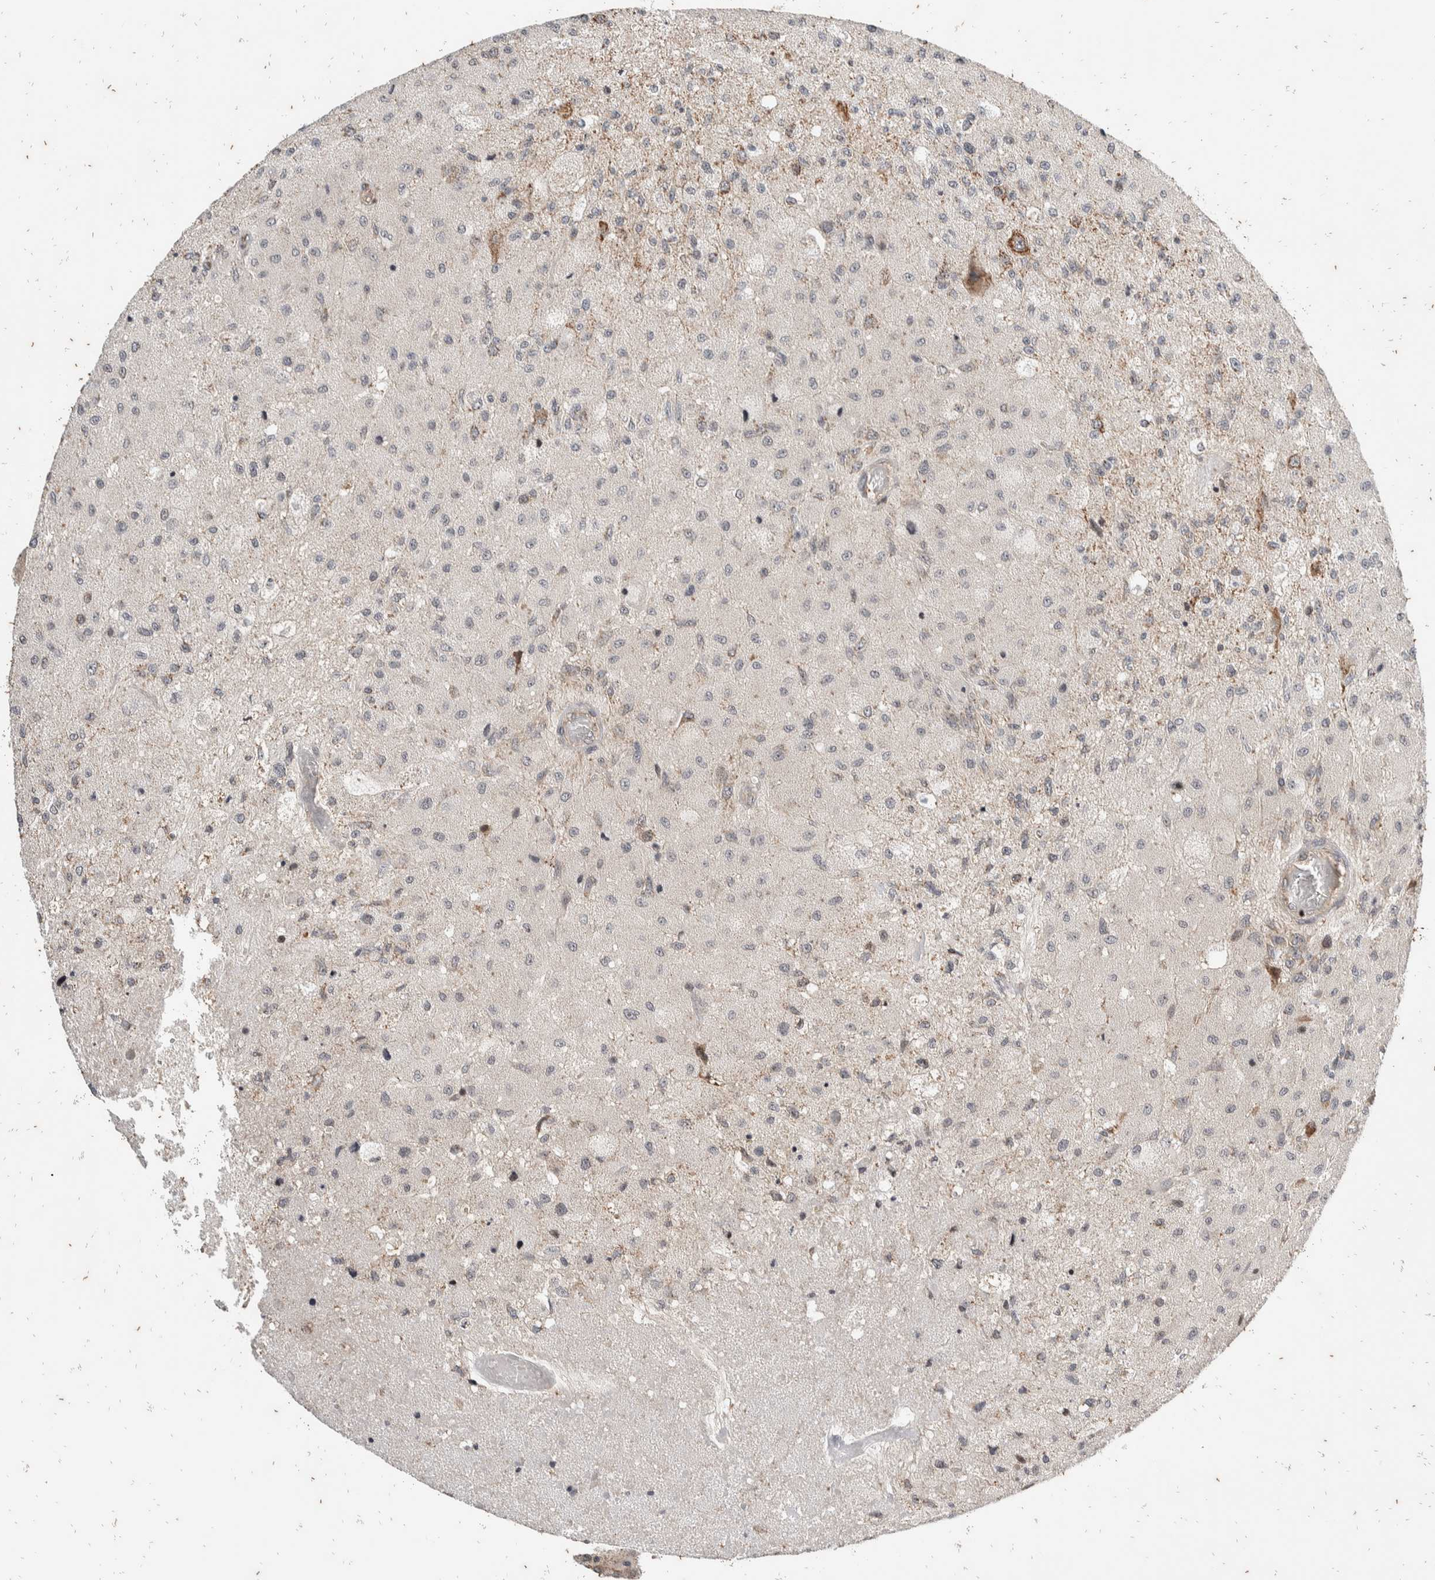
{"staining": {"intensity": "negative", "quantity": "none", "location": "none"}, "tissue": "glioma", "cell_type": "Tumor cells", "image_type": "cancer", "snomed": [{"axis": "morphology", "description": "Normal tissue, NOS"}, {"axis": "morphology", "description": "Glioma, malignant, High grade"}, {"axis": "topography", "description": "Cerebral cortex"}], "caption": "Immunohistochemical staining of malignant glioma (high-grade) shows no significant positivity in tumor cells.", "gene": "ATXN7L1", "patient": {"sex": "male", "age": 77}}